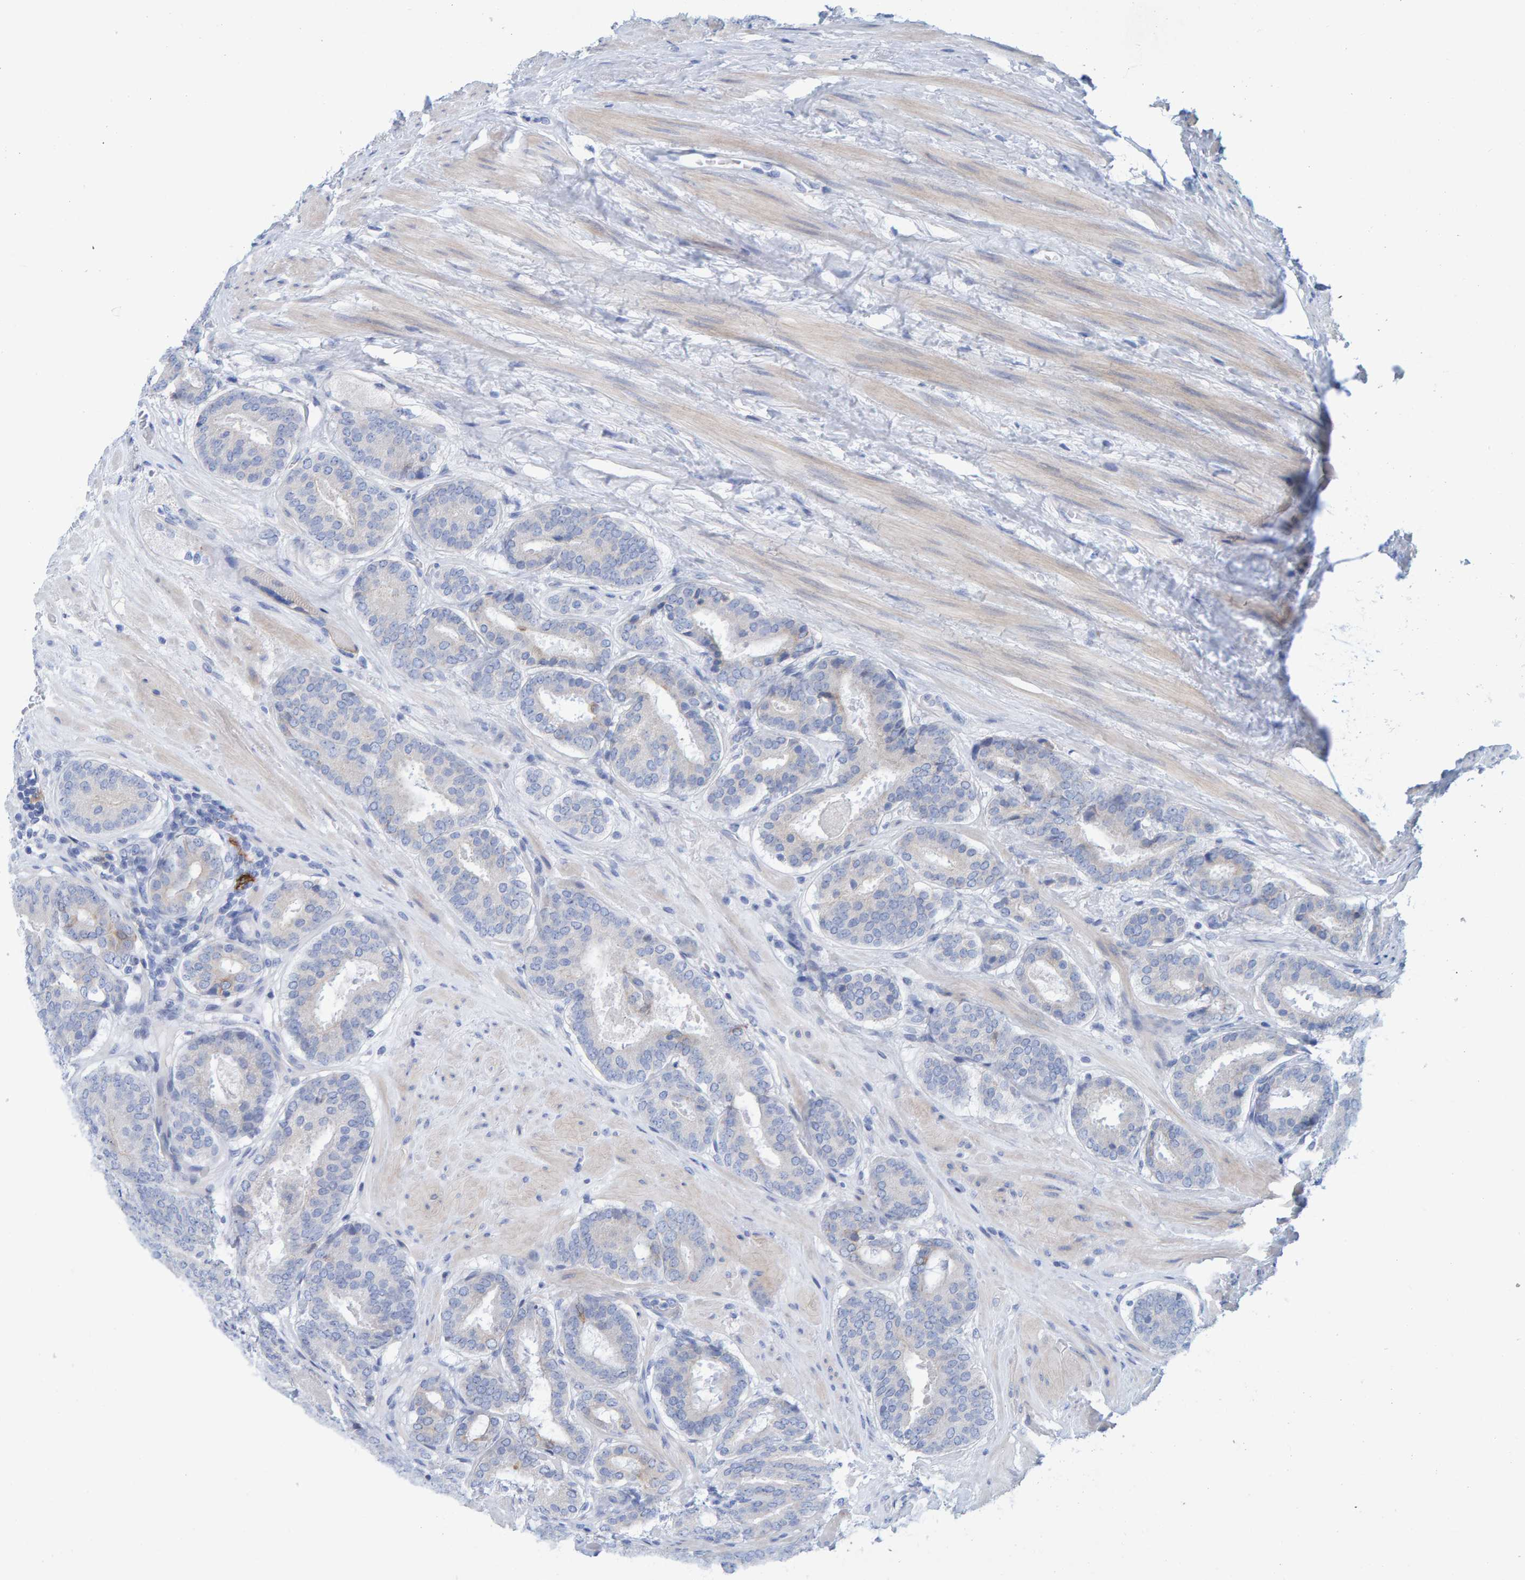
{"staining": {"intensity": "negative", "quantity": "none", "location": "none"}, "tissue": "prostate cancer", "cell_type": "Tumor cells", "image_type": "cancer", "snomed": [{"axis": "morphology", "description": "Adenocarcinoma, Low grade"}, {"axis": "topography", "description": "Prostate"}], "caption": "DAB (3,3'-diaminobenzidine) immunohistochemical staining of human prostate cancer (adenocarcinoma (low-grade)) displays no significant expression in tumor cells.", "gene": "JAKMIP3", "patient": {"sex": "male", "age": 69}}